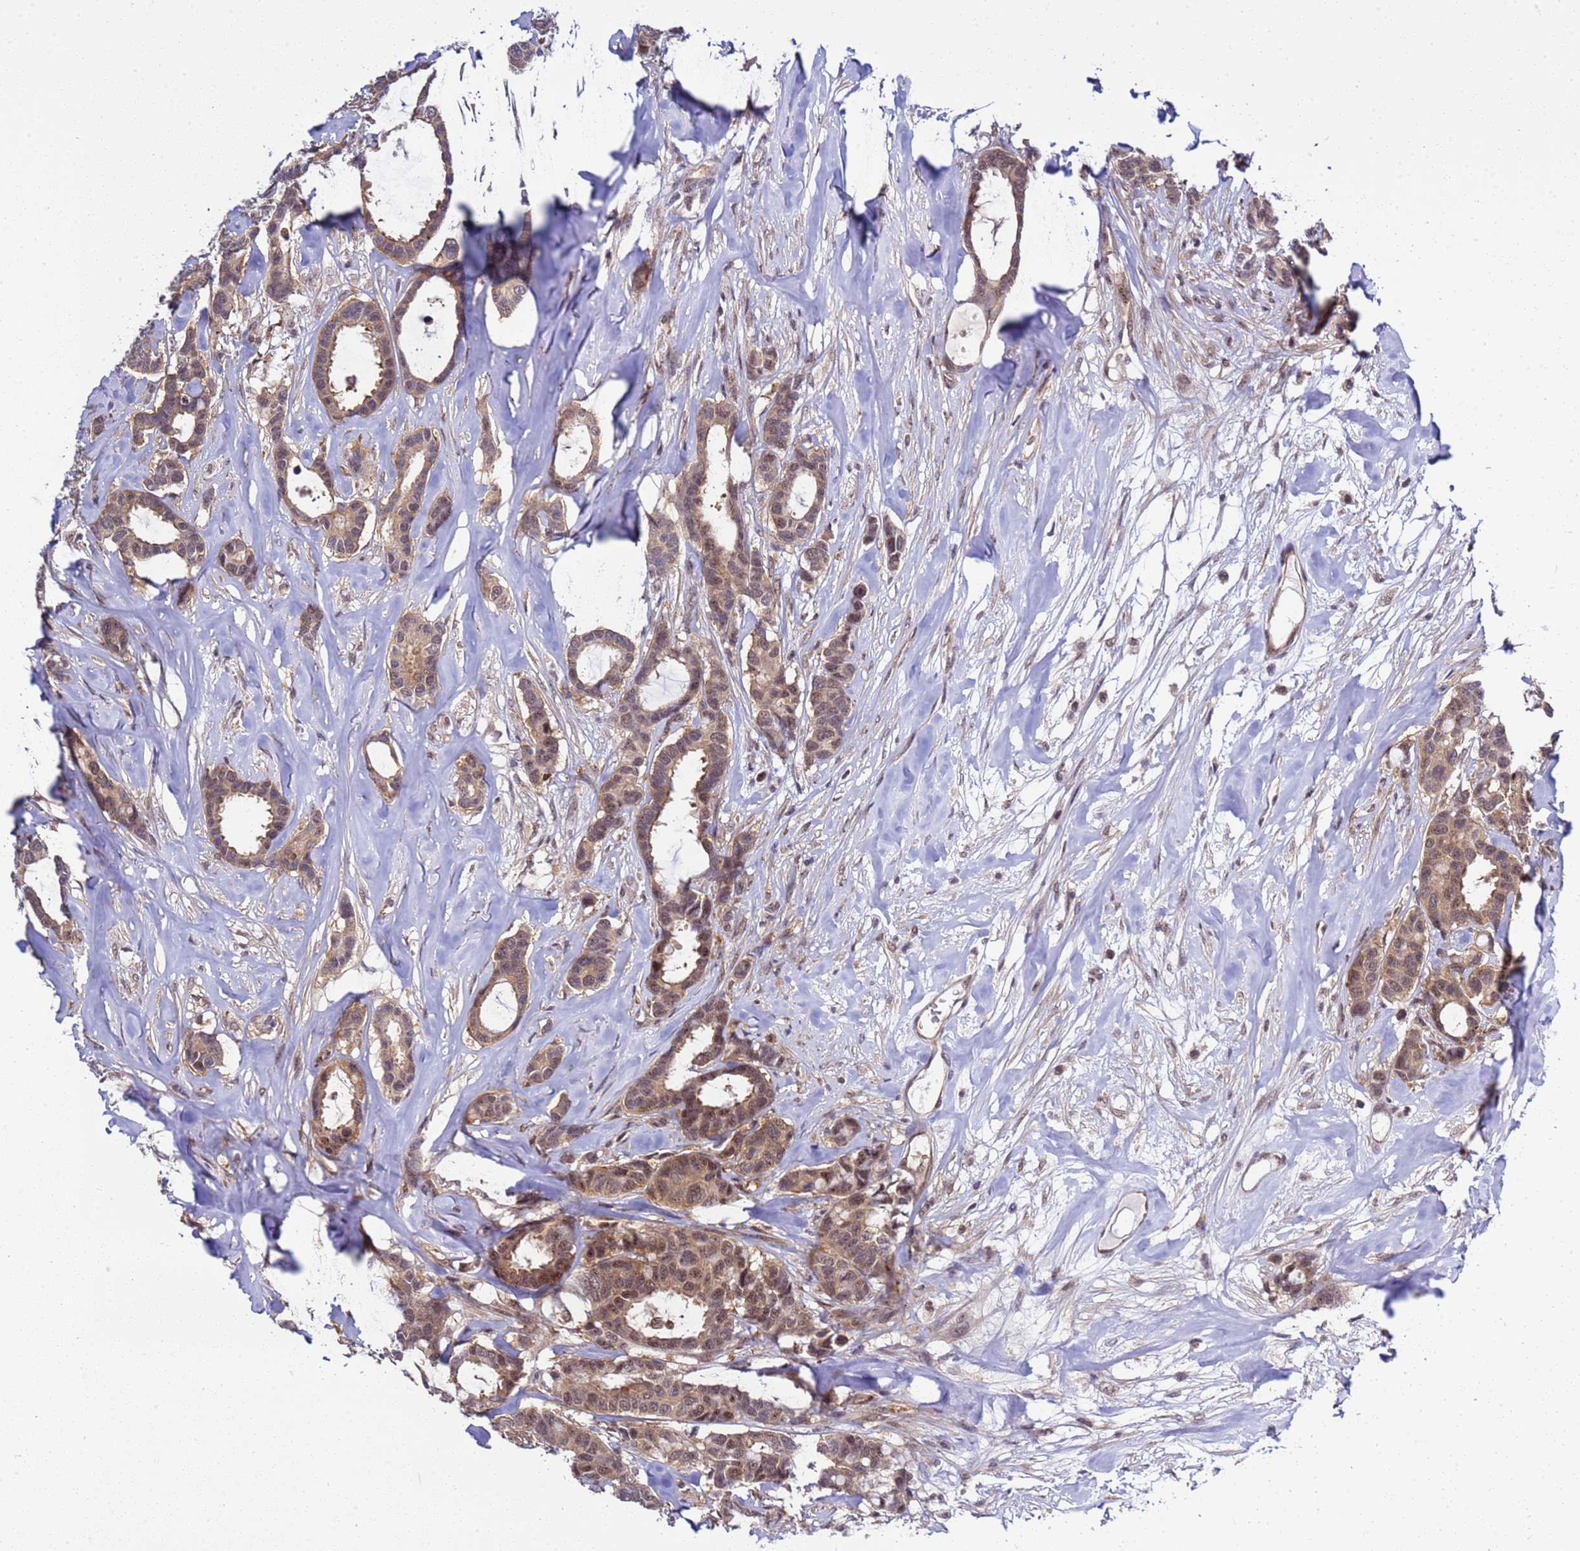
{"staining": {"intensity": "moderate", "quantity": ">75%", "location": "cytoplasmic/membranous,nuclear"}, "tissue": "breast cancer", "cell_type": "Tumor cells", "image_type": "cancer", "snomed": [{"axis": "morphology", "description": "Duct carcinoma"}, {"axis": "topography", "description": "Breast"}], "caption": "Breast intraductal carcinoma stained for a protein exhibits moderate cytoplasmic/membranous and nuclear positivity in tumor cells.", "gene": "GEN1", "patient": {"sex": "female", "age": 87}}